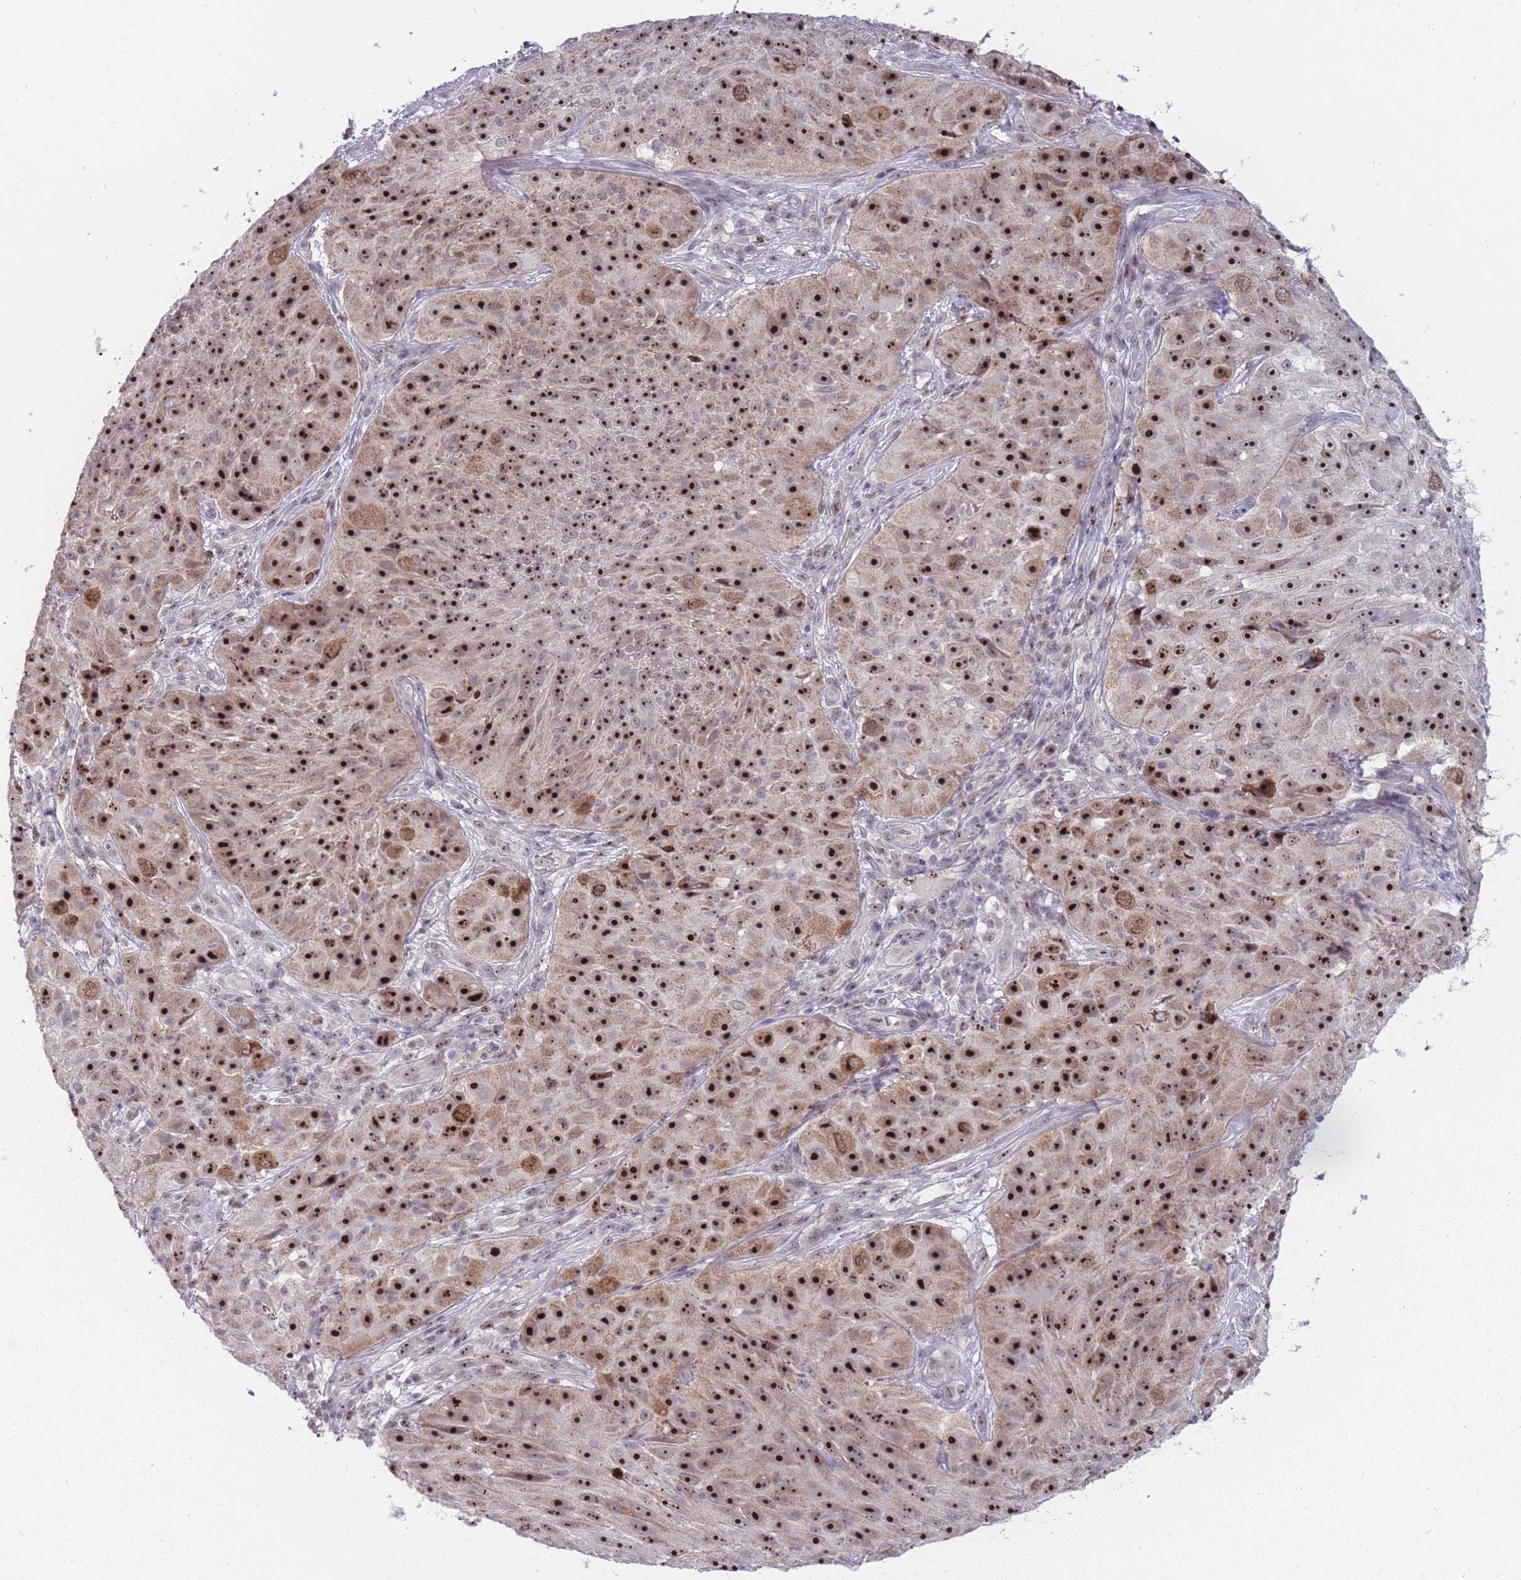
{"staining": {"intensity": "strong", "quantity": ">75%", "location": "nuclear"}, "tissue": "skin cancer", "cell_type": "Tumor cells", "image_type": "cancer", "snomed": [{"axis": "morphology", "description": "Squamous cell carcinoma, NOS"}, {"axis": "topography", "description": "Skin"}], "caption": "Human squamous cell carcinoma (skin) stained with a protein marker demonstrates strong staining in tumor cells.", "gene": "MCIDAS", "patient": {"sex": "female", "age": 87}}